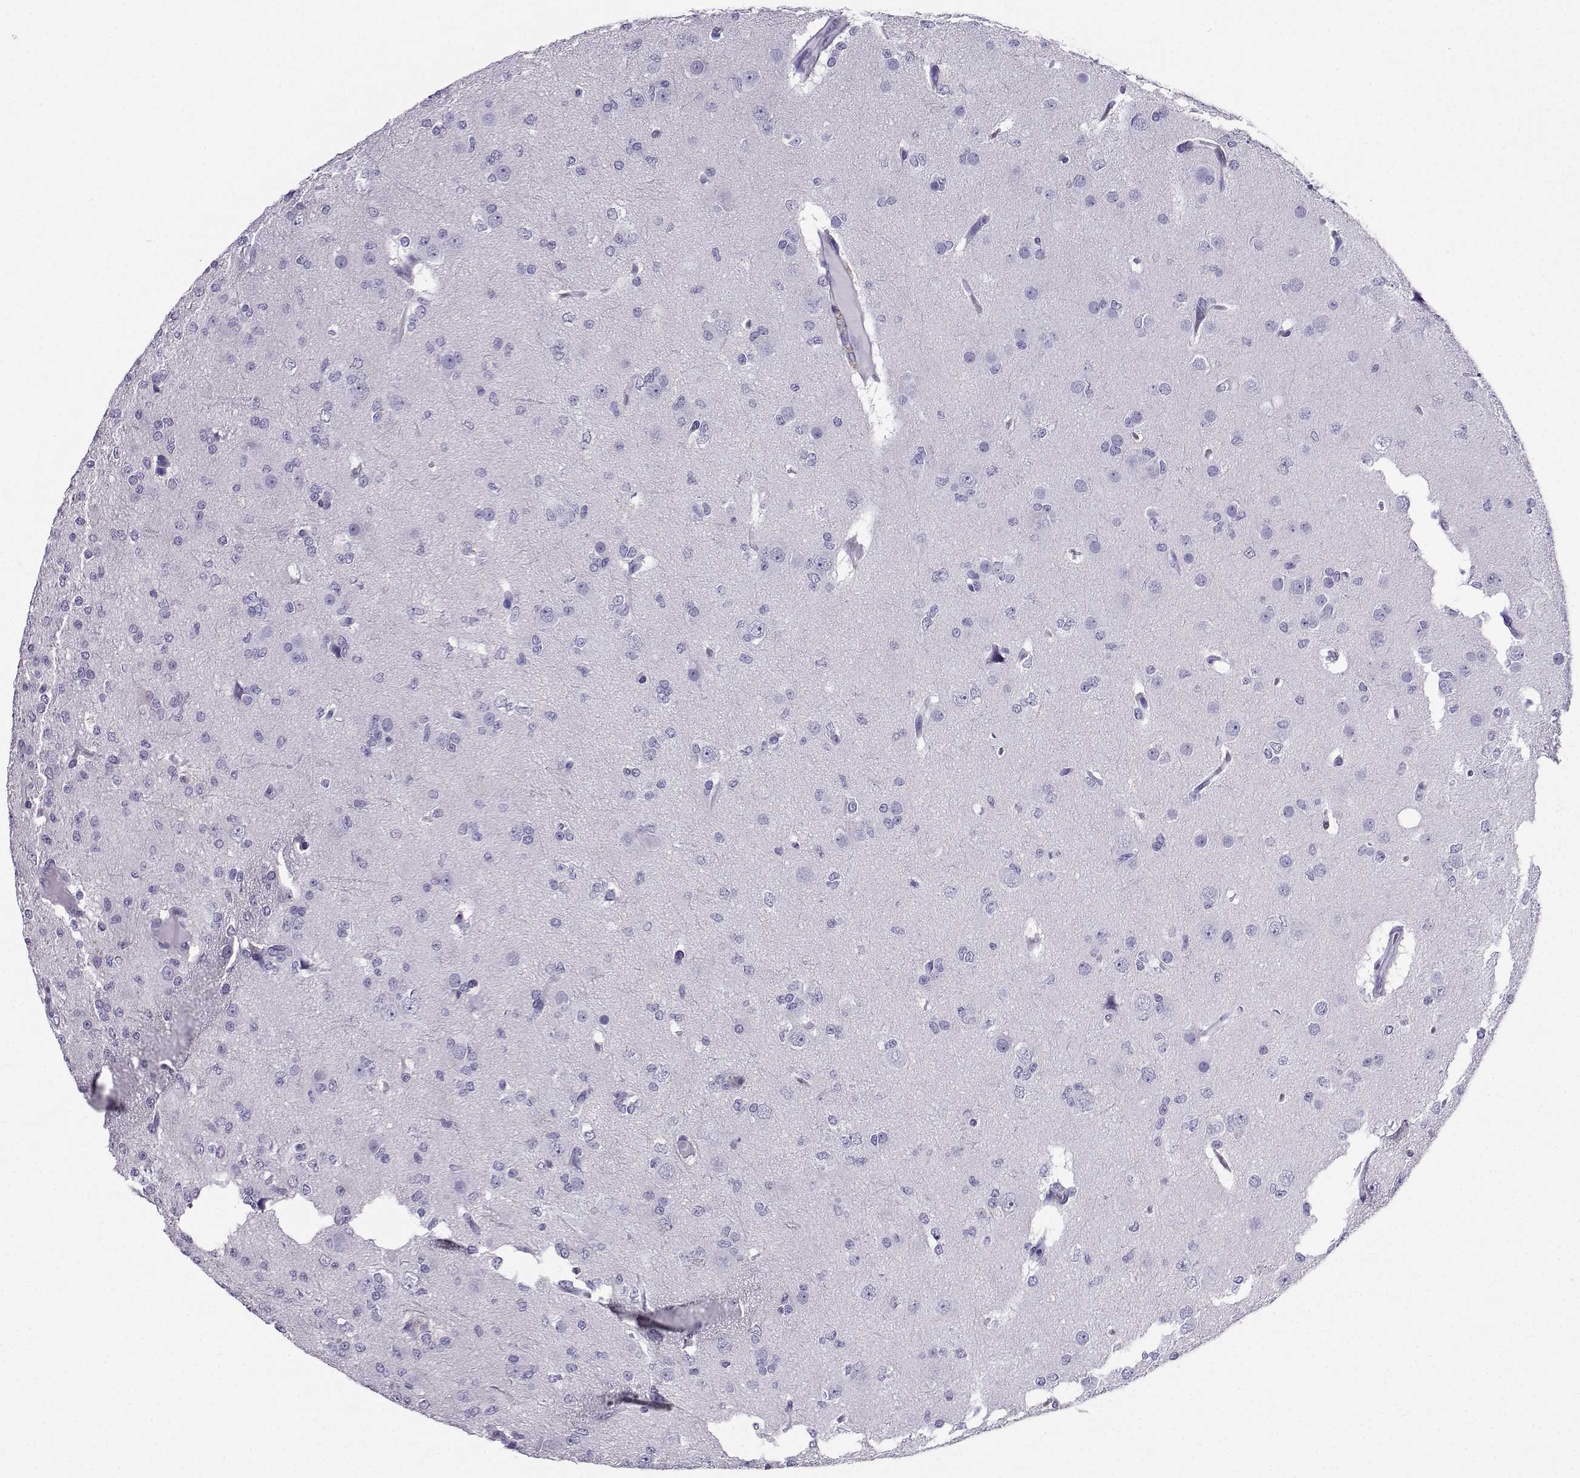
{"staining": {"intensity": "negative", "quantity": "none", "location": "none"}, "tissue": "glioma", "cell_type": "Tumor cells", "image_type": "cancer", "snomed": [{"axis": "morphology", "description": "Glioma, malignant, Low grade"}, {"axis": "topography", "description": "Brain"}], "caption": "This is an IHC micrograph of malignant glioma (low-grade). There is no positivity in tumor cells.", "gene": "CD109", "patient": {"sex": "male", "age": 27}}